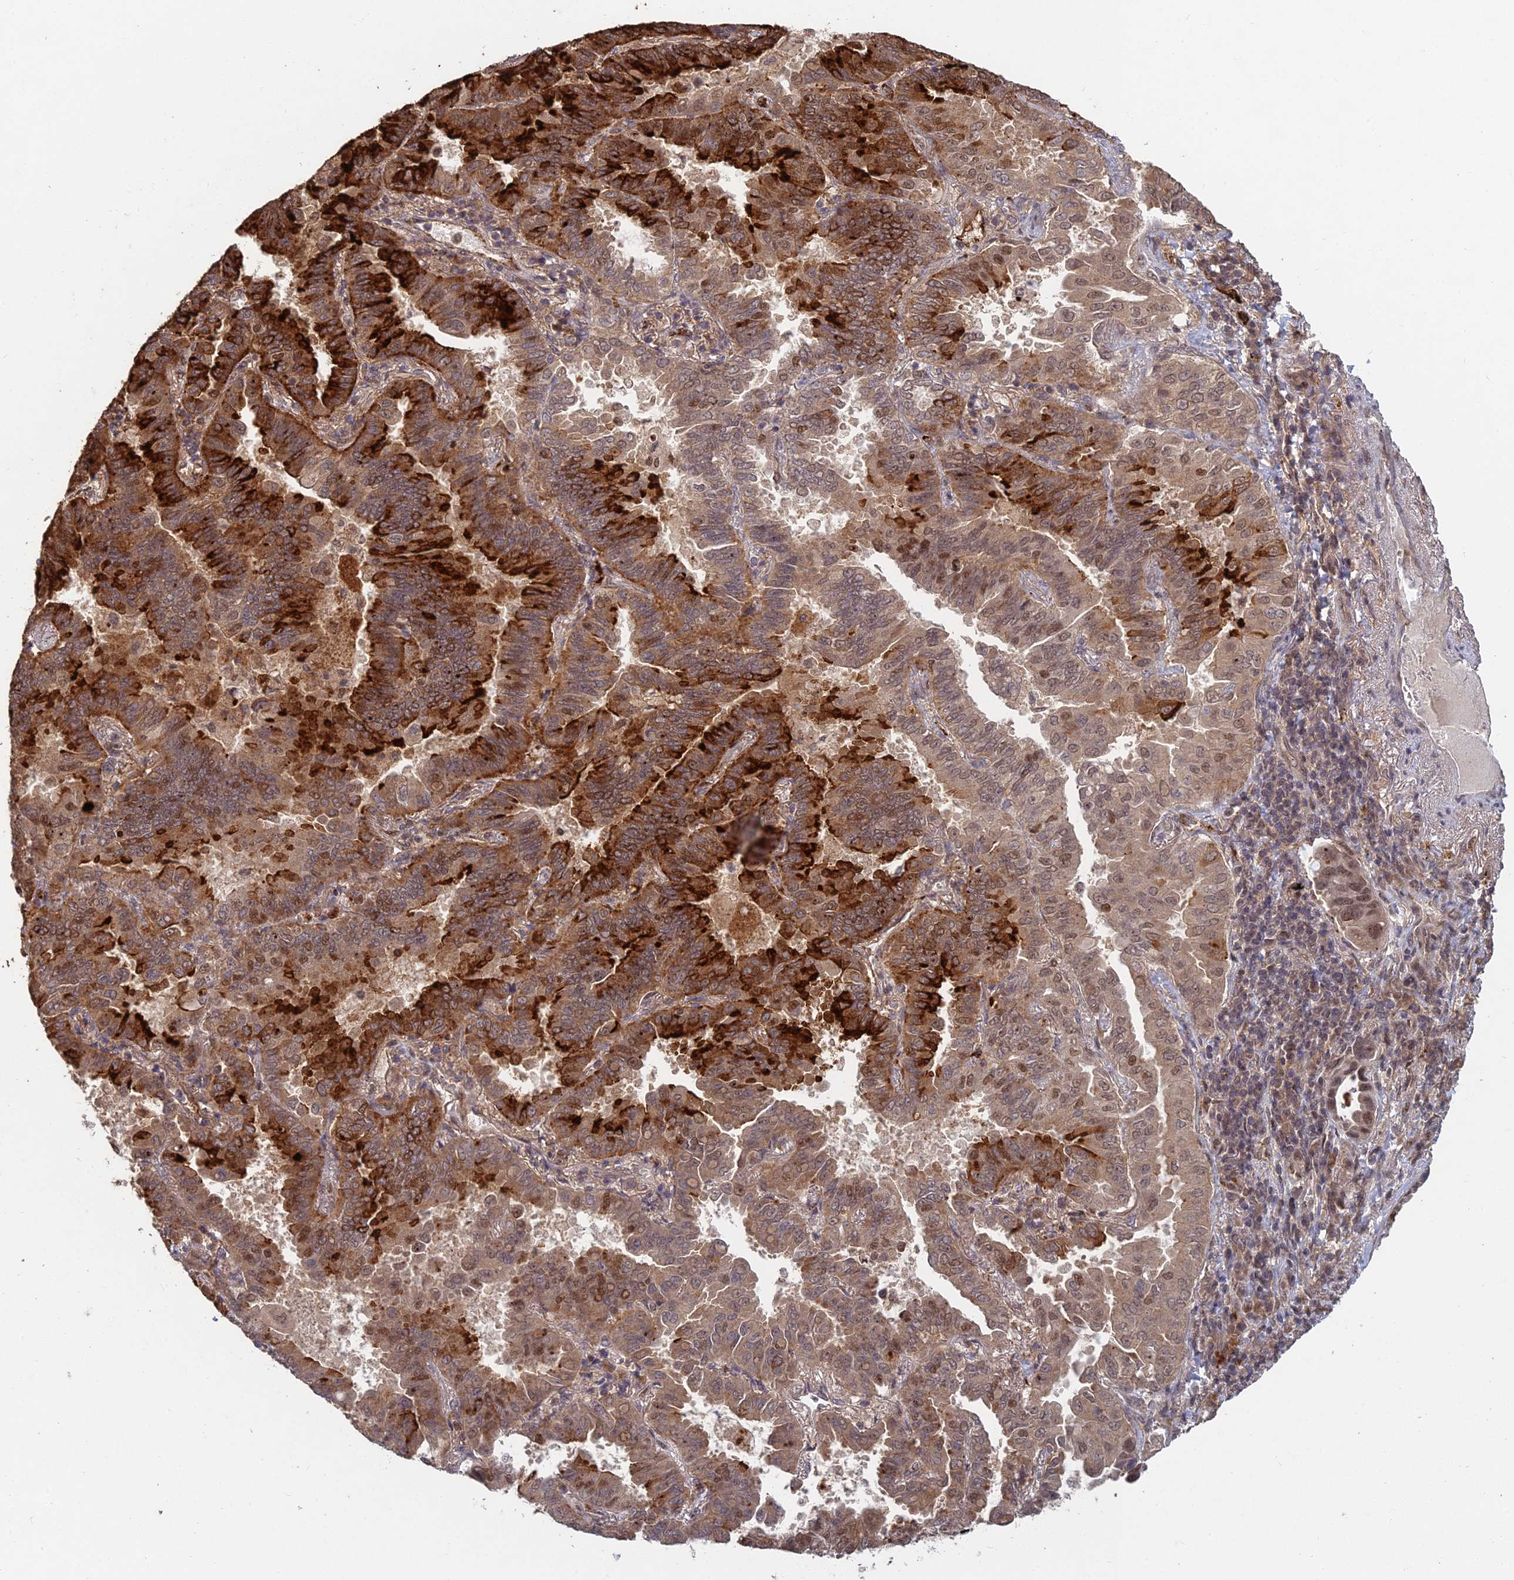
{"staining": {"intensity": "strong", "quantity": ">75%", "location": "cytoplasmic/membranous,nuclear"}, "tissue": "lung cancer", "cell_type": "Tumor cells", "image_type": "cancer", "snomed": [{"axis": "morphology", "description": "Adenocarcinoma, NOS"}, {"axis": "topography", "description": "Lung"}], "caption": "This micrograph exhibits immunohistochemistry staining of lung cancer, with high strong cytoplasmic/membranous and nuclear staining in approximately >75% of tumor cells.", "gene": "RANBP3", "patient": {"sex": "male", "age": 64}}